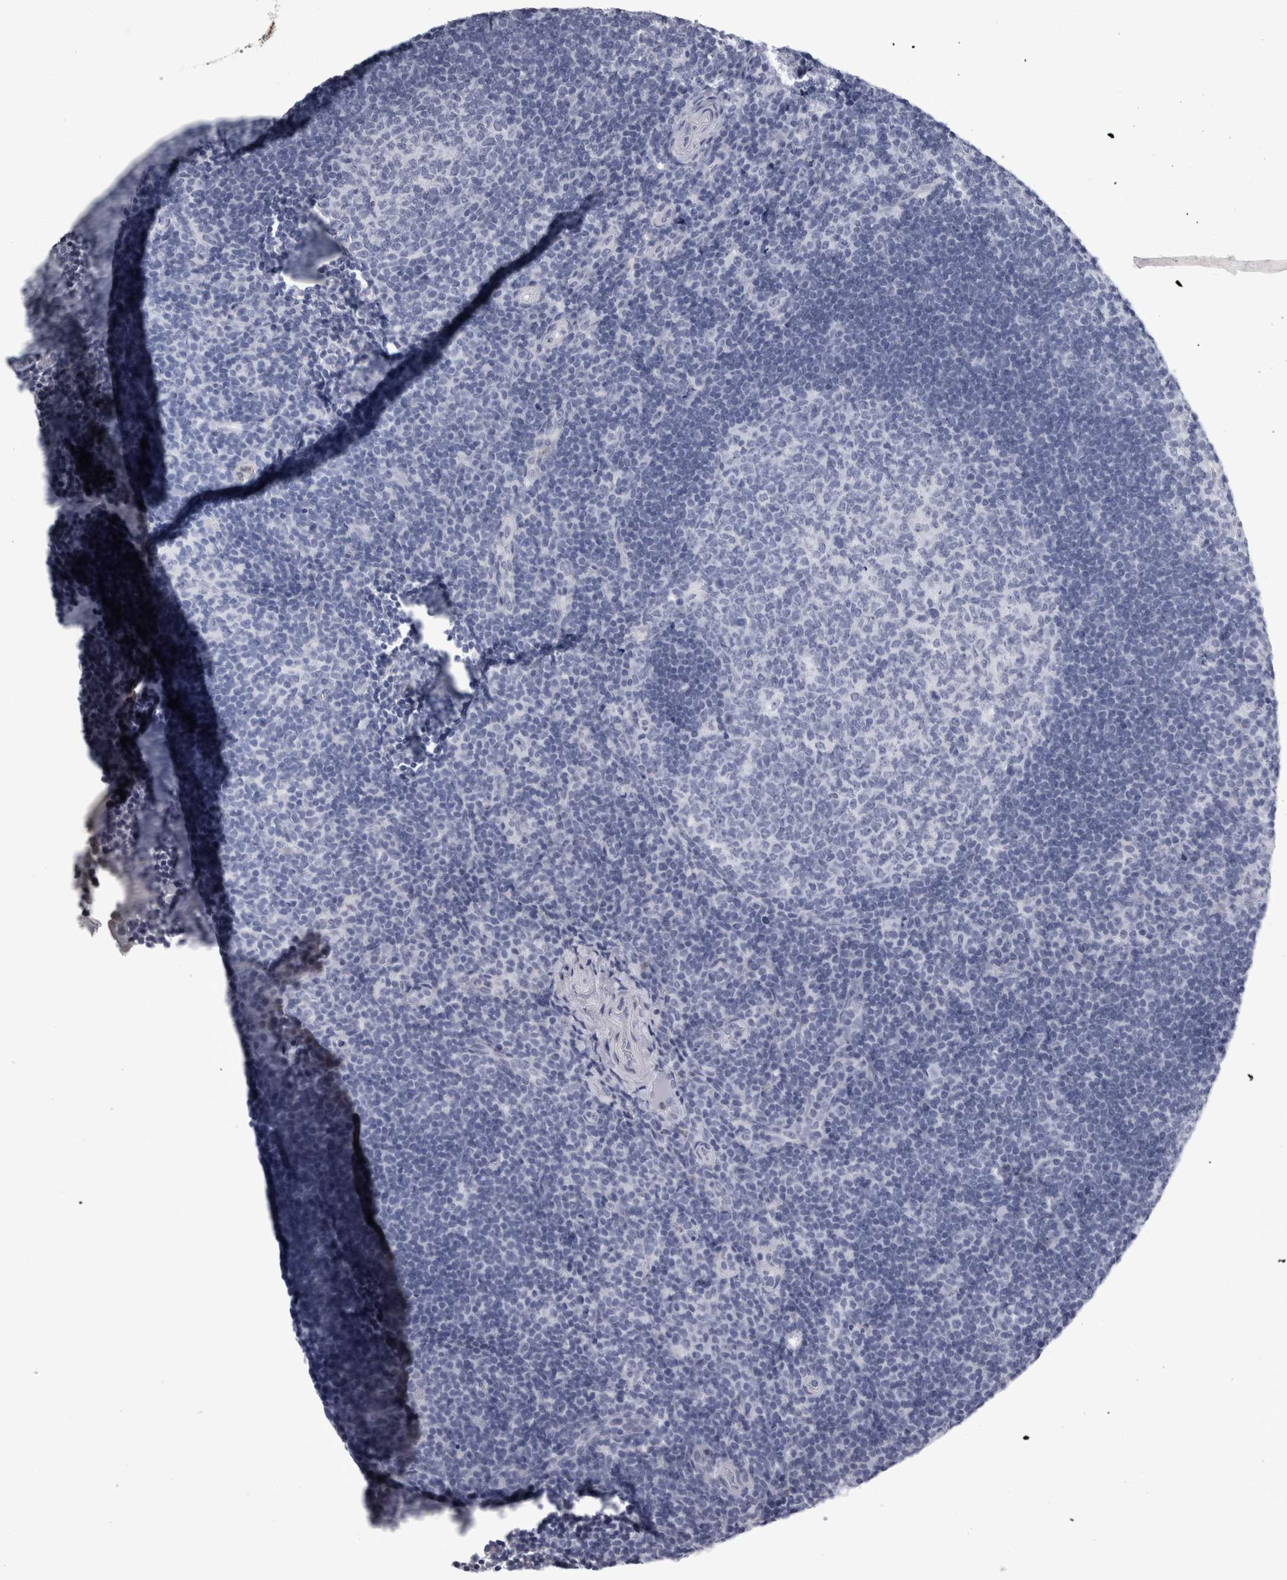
{"staining": {"intensity": "negative", "quantity": "none", "location": "none"}, "tissue": "tonsil", "cell_type": "Germinal center cells", "image_type": "normal", "snomed": [{"axis": "morphology", "description": "Normal tissue, NOS"}, {"axis": "topography", "description": "Tonsil"}], "caption": "Tonsil stained for a protein using immunohistochemistry (IHC) shows no positivity germinal center cells.", "gene": "ALDH8A1", "patient": {"sex": "female", "age": 40}}